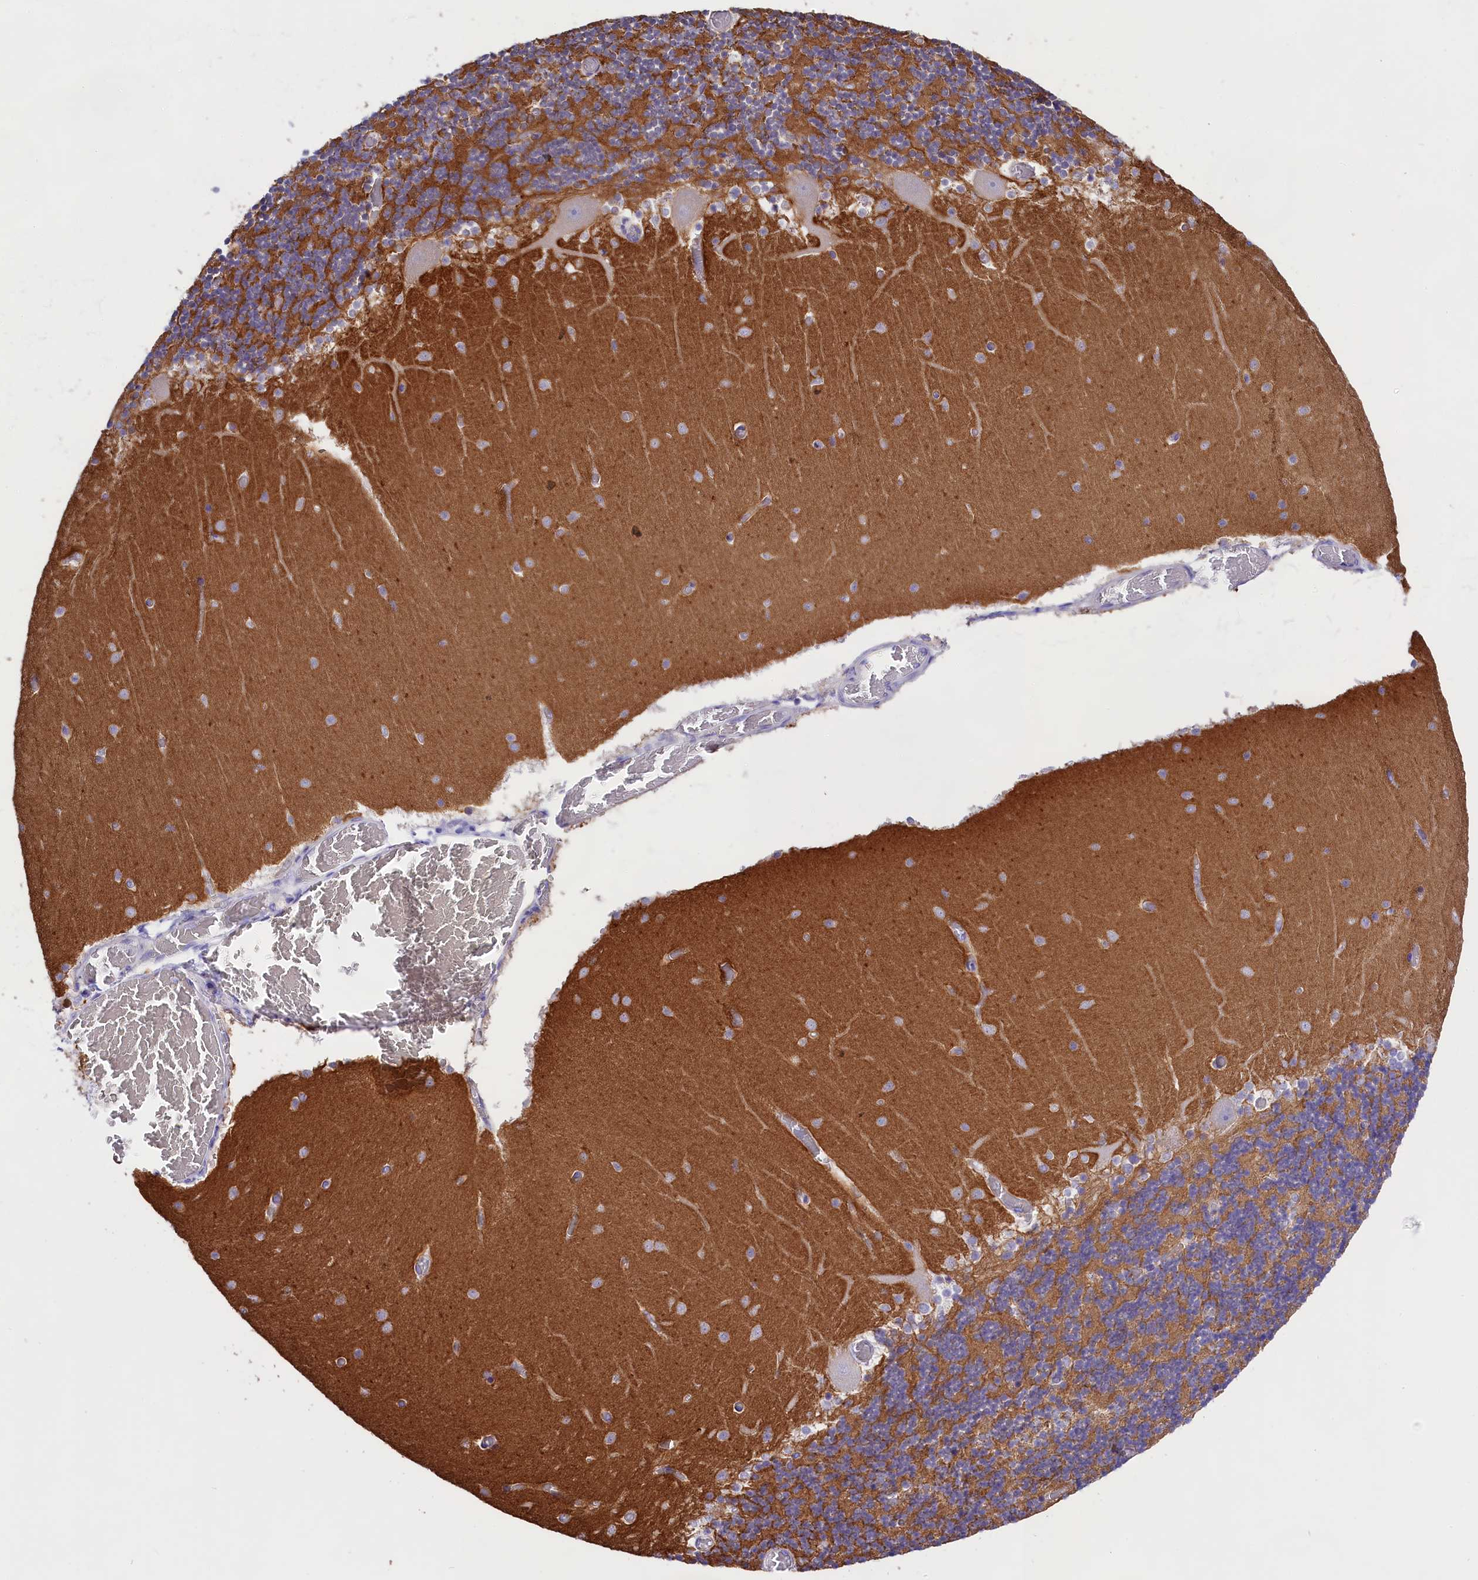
{"staining": {"intensity": "negative", "quantity": "none", "location": "none"}, "tissue": "cerebellum", "cell_type": "Cells in granular layer", "image_type": "normal", "snomed": [{"axis": "morphology", "description": "Normal tissue, NOS"}, {"axis": "topography", "description": "Cerebellum"}], "caption": "DAB immunohistochemical staining of unremarkable human cerebellum displays no significant staining in cells in granular layer. (DAB (3,3'-diaminobenzidine) immunohistochemistry (IHC), high magnification).", "gene": "PPP1R13L", "patient": {"sex": "female", "age": 28}}